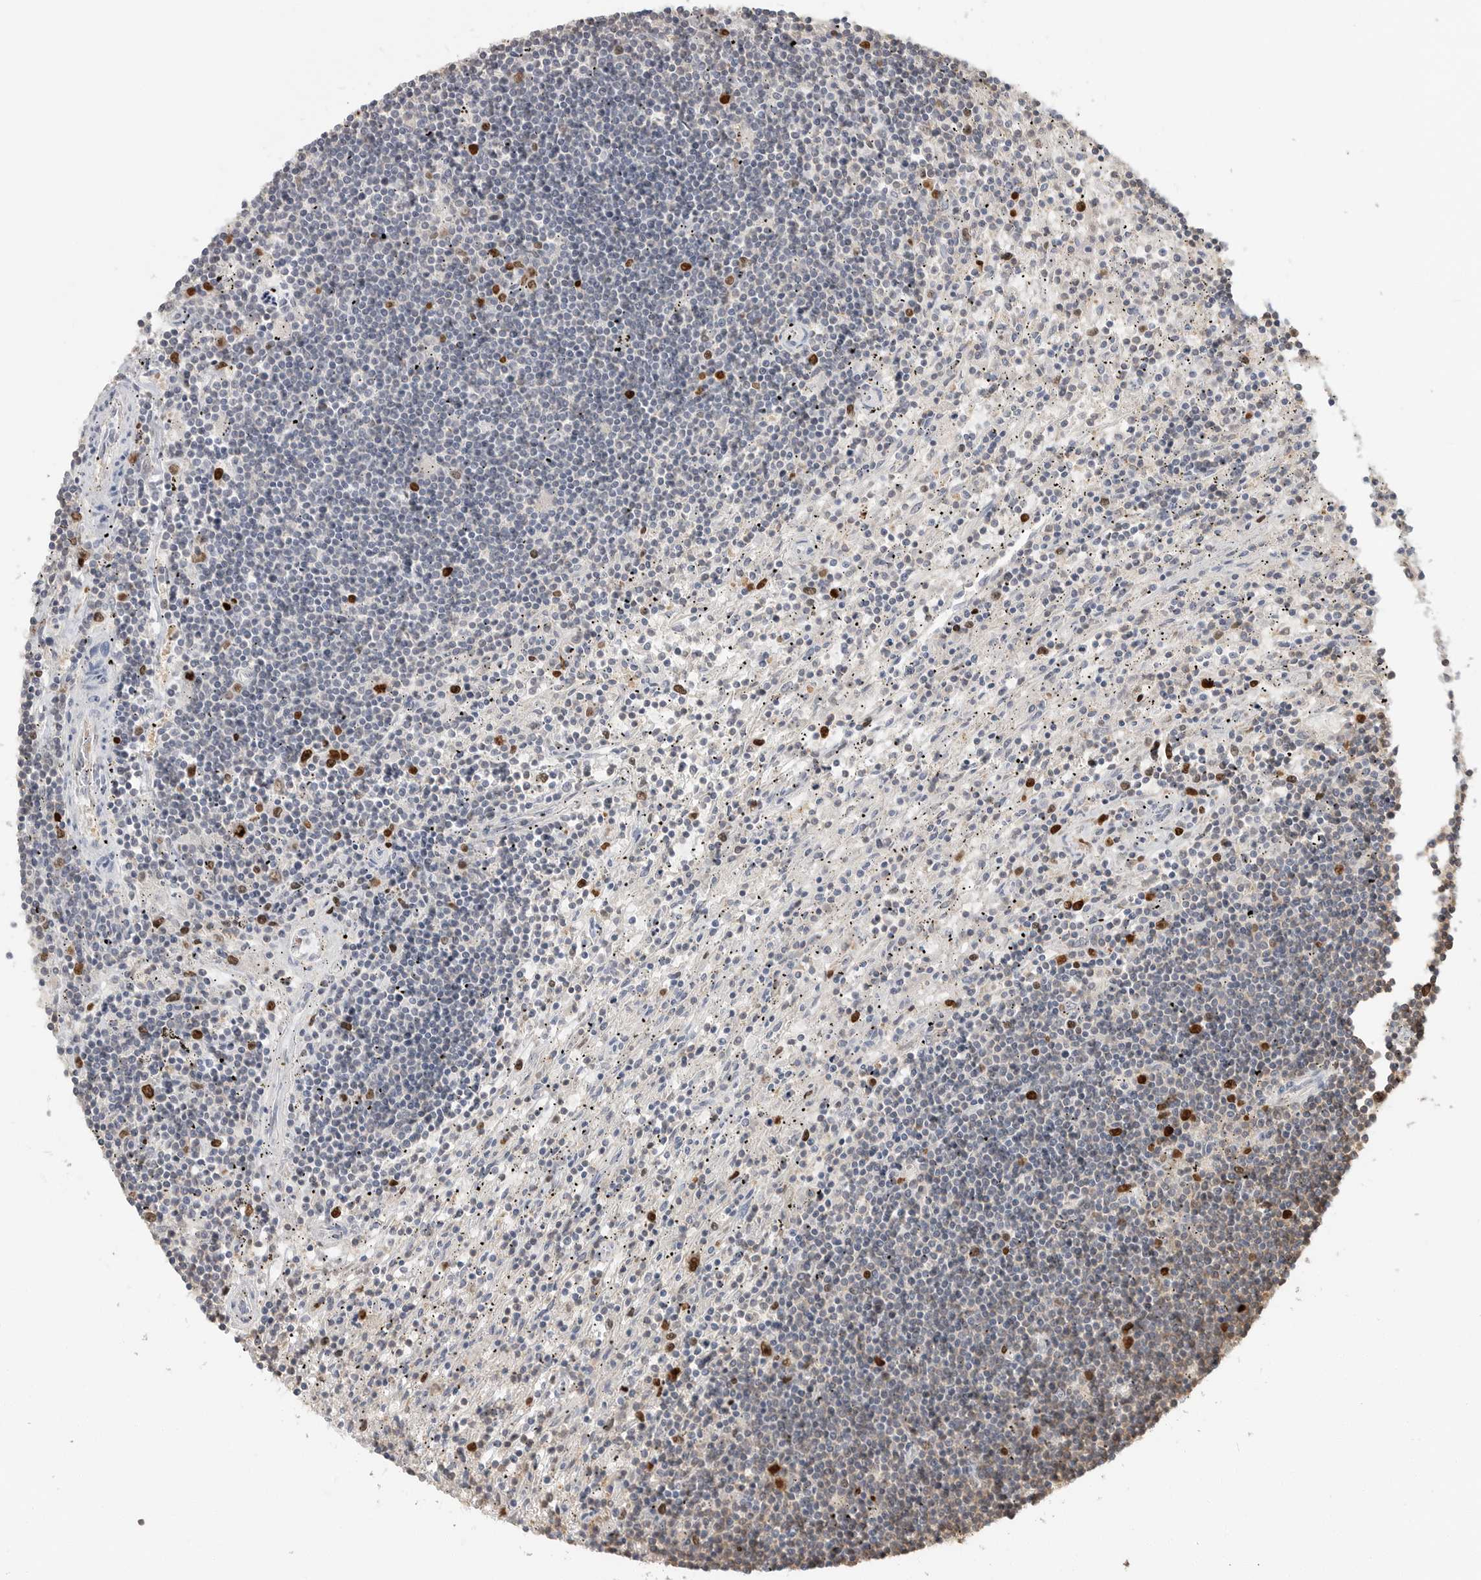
{"staining": {"intensity": "strong", "quantity": "<25%", "location": "nuclear"}, "tissue": "lymphoma", "cell_type": "Tumor cells", "image_type": "cancer", "snomed": [{"axis": "morphology", "description": "Malignant lymphoma, non-Hodgkin's type, Low grade"}, {"axis": "topography", "description": "Spleen"}], "caption": "A brown stain labels strong nuclear positivity of a protein in lymphoma tumor cells.", "gene": "TOP2A", "patient": {"sex": "male", "age": 76}}